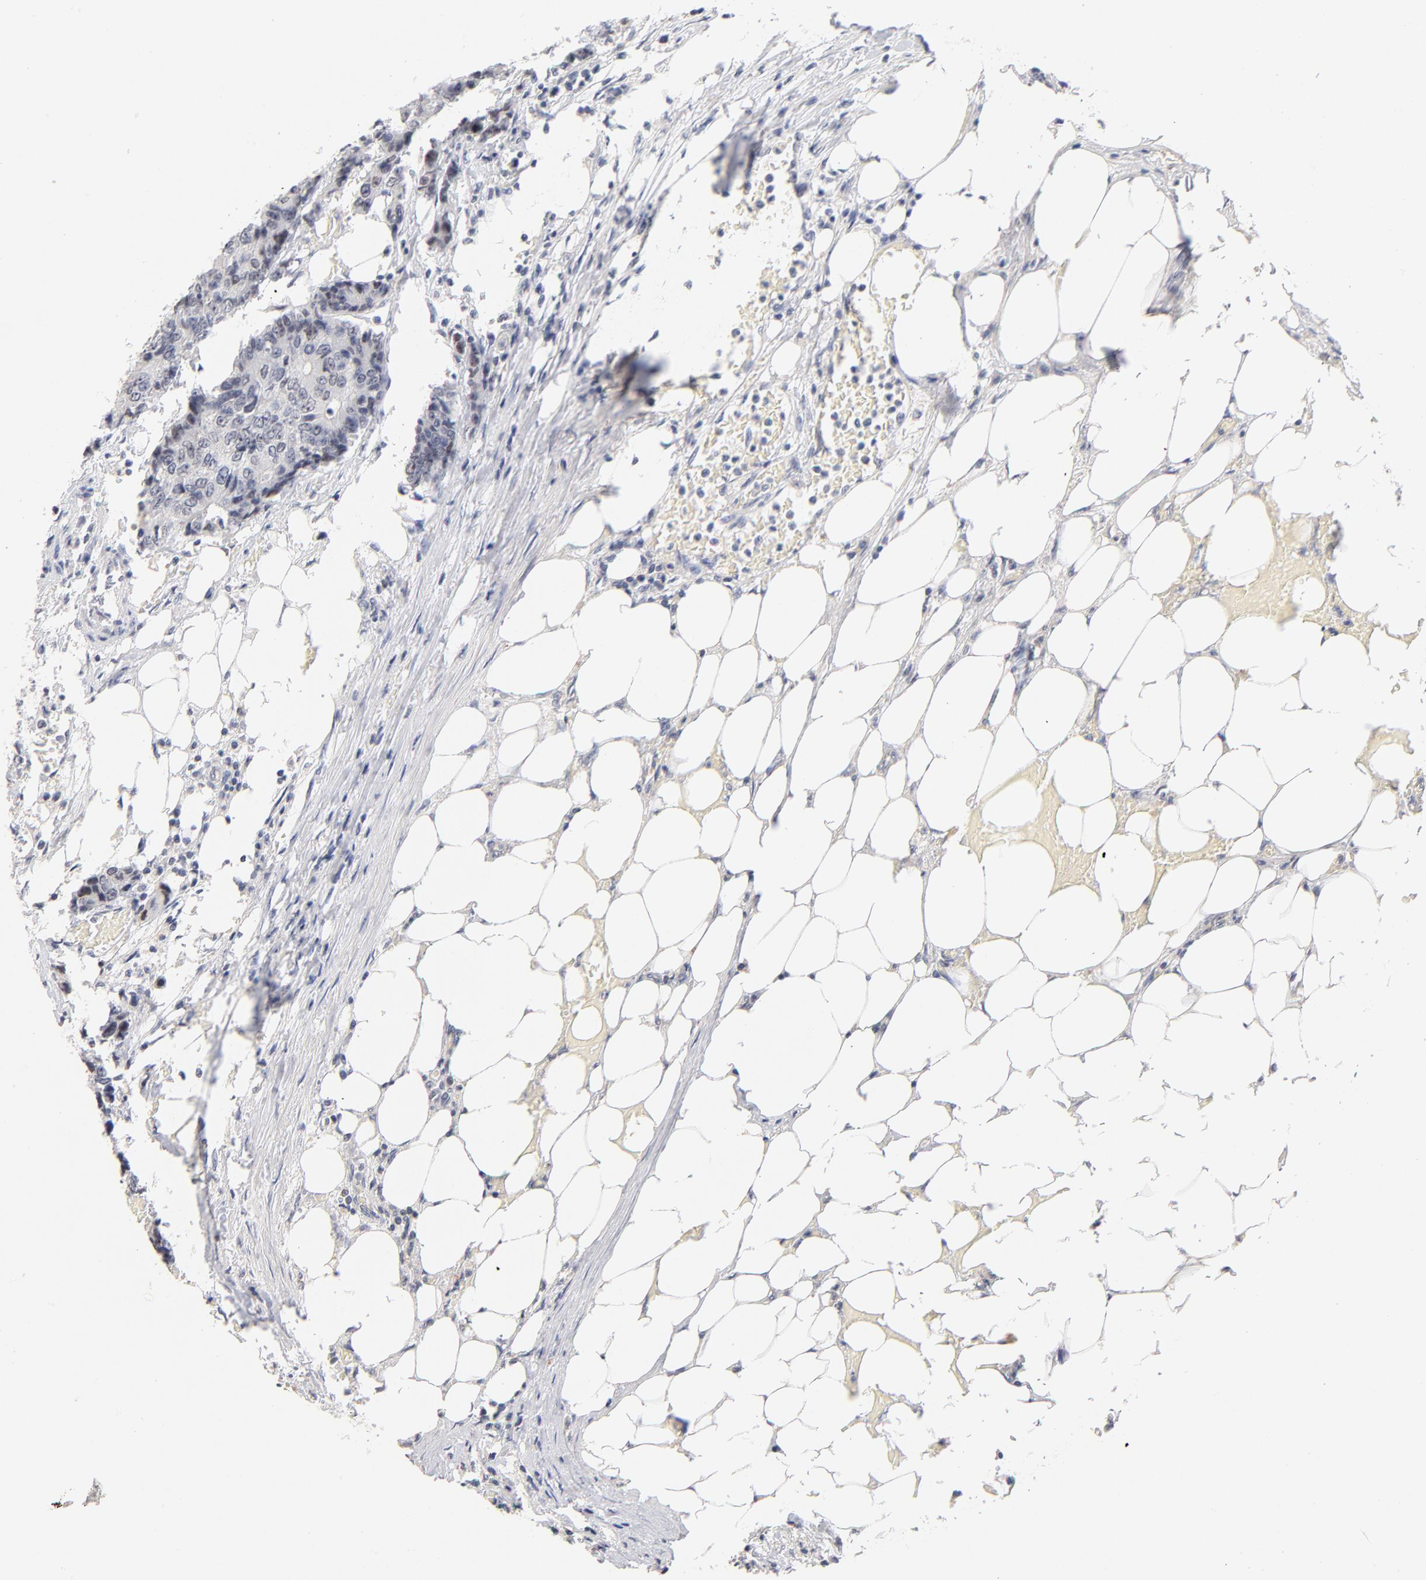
{"staining": {"intensity": "weak", "quantity": "25%-75%", "location": "nuclear"}, "tissue": "colorectal cancer", "cell_type": "Tumor cells", "image_type": "cancer", "snomed": [{"axis": "morphology", "description": "Adenocarcinoma, NOS"}, {"axis": "topography", "description": "Colon"}], "caption": "Weak nuclear positivity for a protein is seen in about 25%-75% of tumor cells of colorectal cancer using immunohistochemistry (IHC).", "gene": "ORC2", "patient": {"sex": "female", "age": 86}}